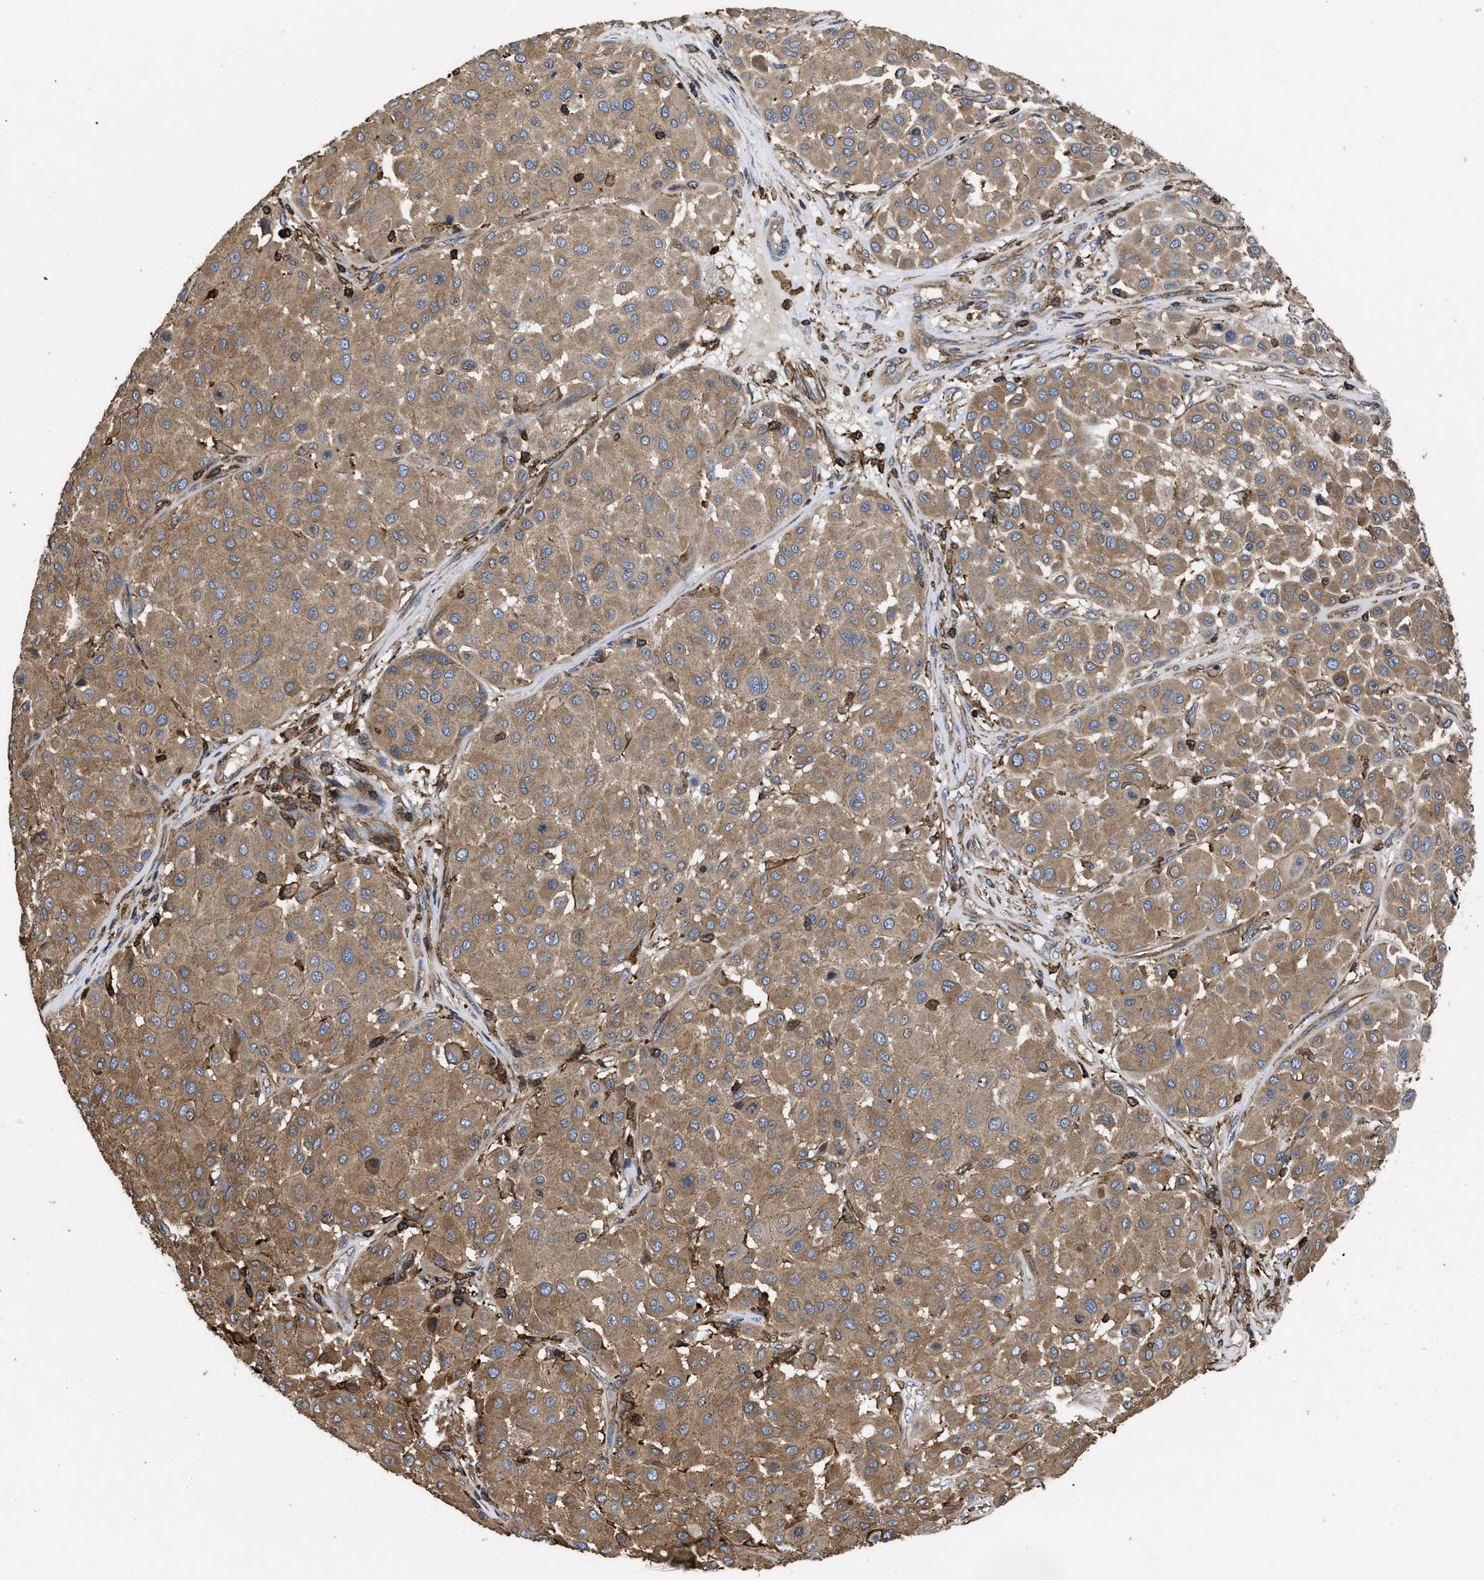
{"staining": {"intensity": "moderate", "quantity": ">75%", "location": "cytoplasmic/membranous"}, "tissue": "melanoma", "cell_type": "Tumor cells", "image_type": "cancer", "snomed": [{"axis": "morphology", "description": "Malignant melanoma, Metastatic site"}, {"axis": "topography", "description": "Soft tissue"}], "caption": "Protein expression analysis of malignant melanoma (metastatic site) shows moderate cytoplasmic/membranous staining in about >75% of tumor cells. (IHC, brightfield microscopy, high magnification).", "gene": "SCUBE2", "patient": {"sex": "male", "age": 41}}